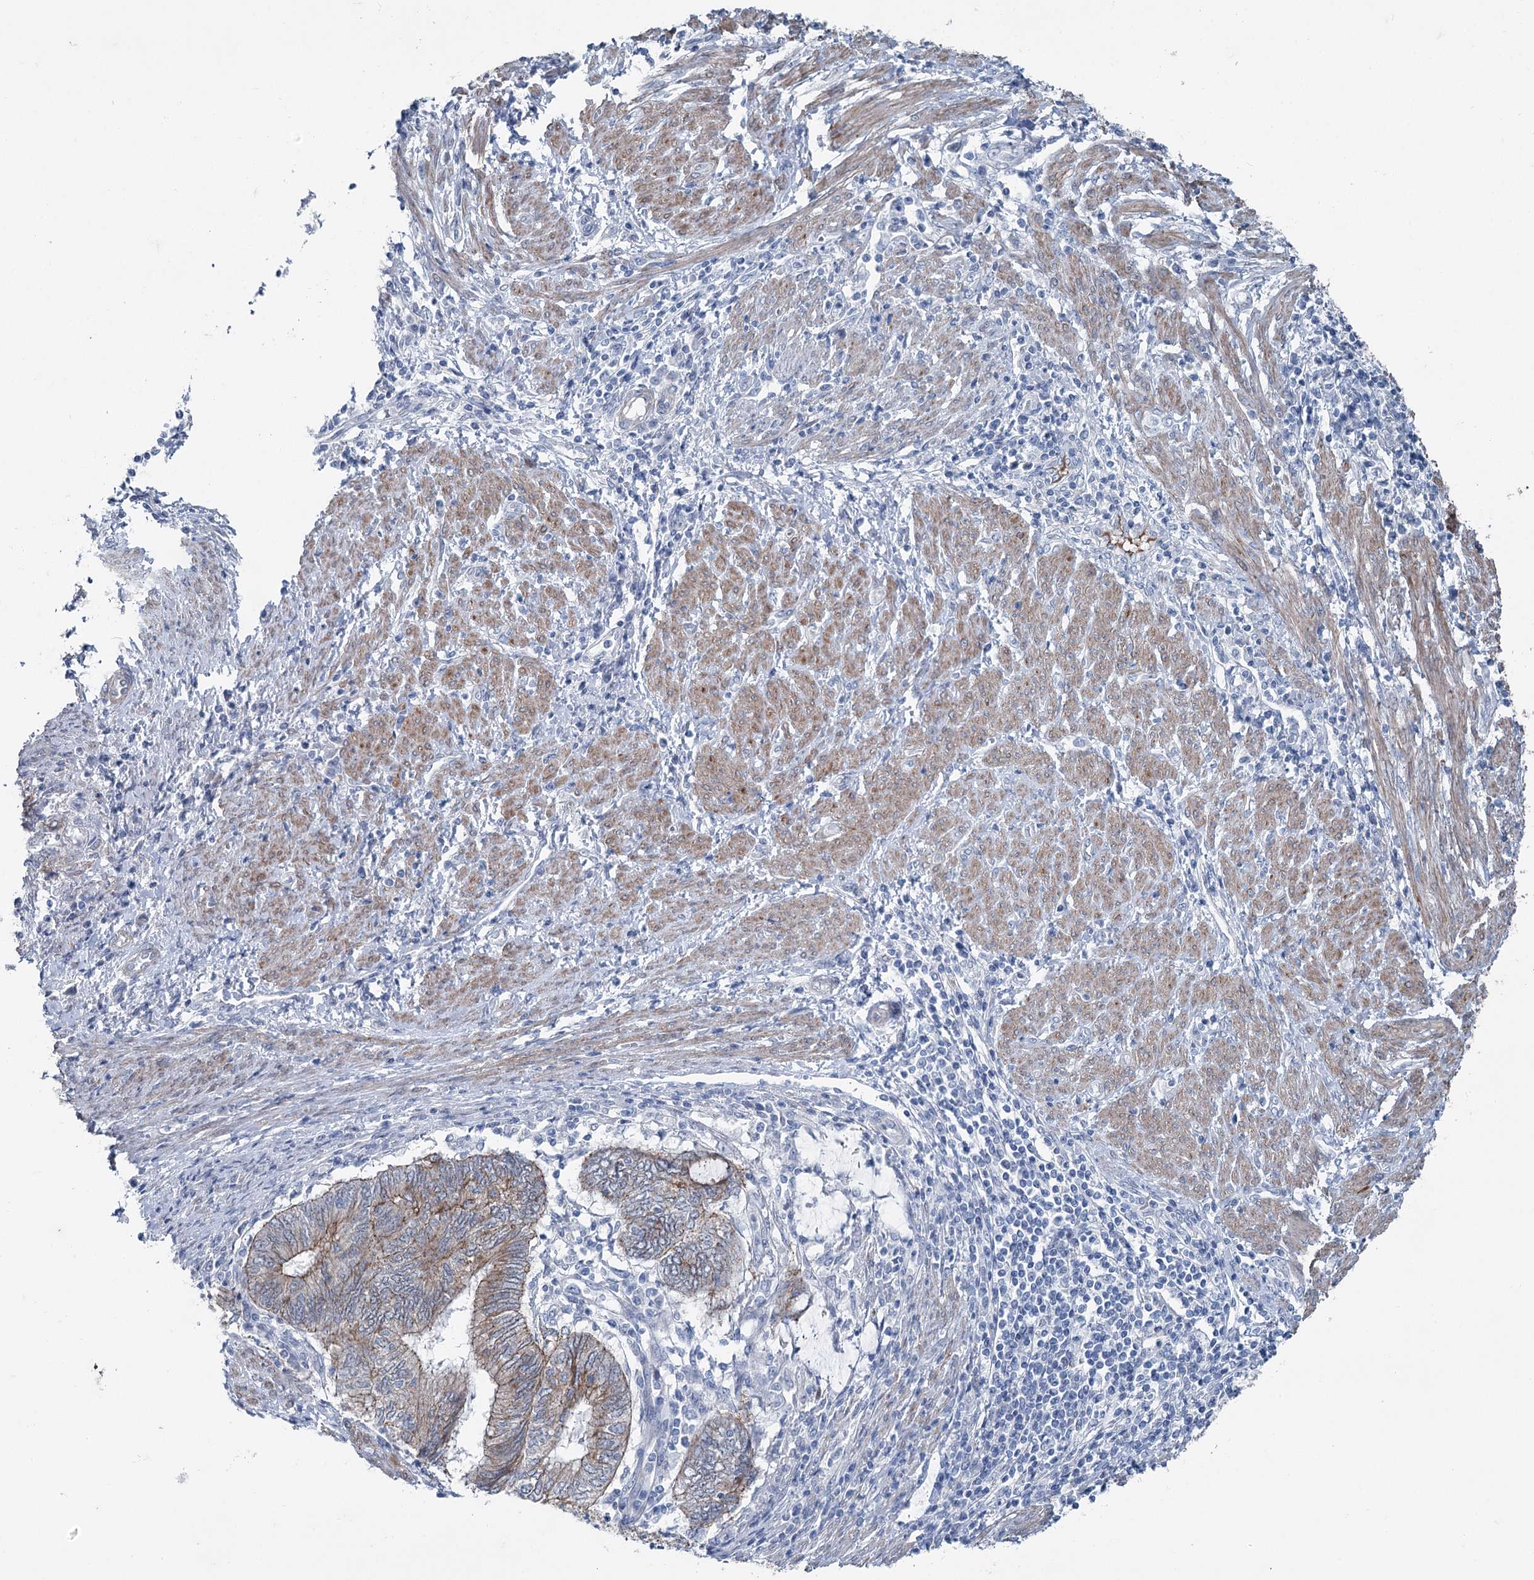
{"staining": {"intensity": "moderate", "quantity": "25%-75%", "location": "cytoplasmic/membranous"}, "tissue": "endometrial cancer", "cell_type": "Tumor cells", "image_type": "cancer", "snomed": [{"axis": "morphology", "description": "Adenocarcinoma, NOS"}, {"axis": "topography", "description": "Uterus"}, {"axis": "topography", "description": "Endometrium"}], "caption": "This micrograph reveals endometrial cancer (adenocarcinoma) stained with IHC to label a protein in brown. The cytoplasmic/membranous of tumor cells show moderate positivity for the protein. Nuclei are counter-stained blue.", "gene": "FAM120B", "patient": {"sex": "female", "age": 70}}